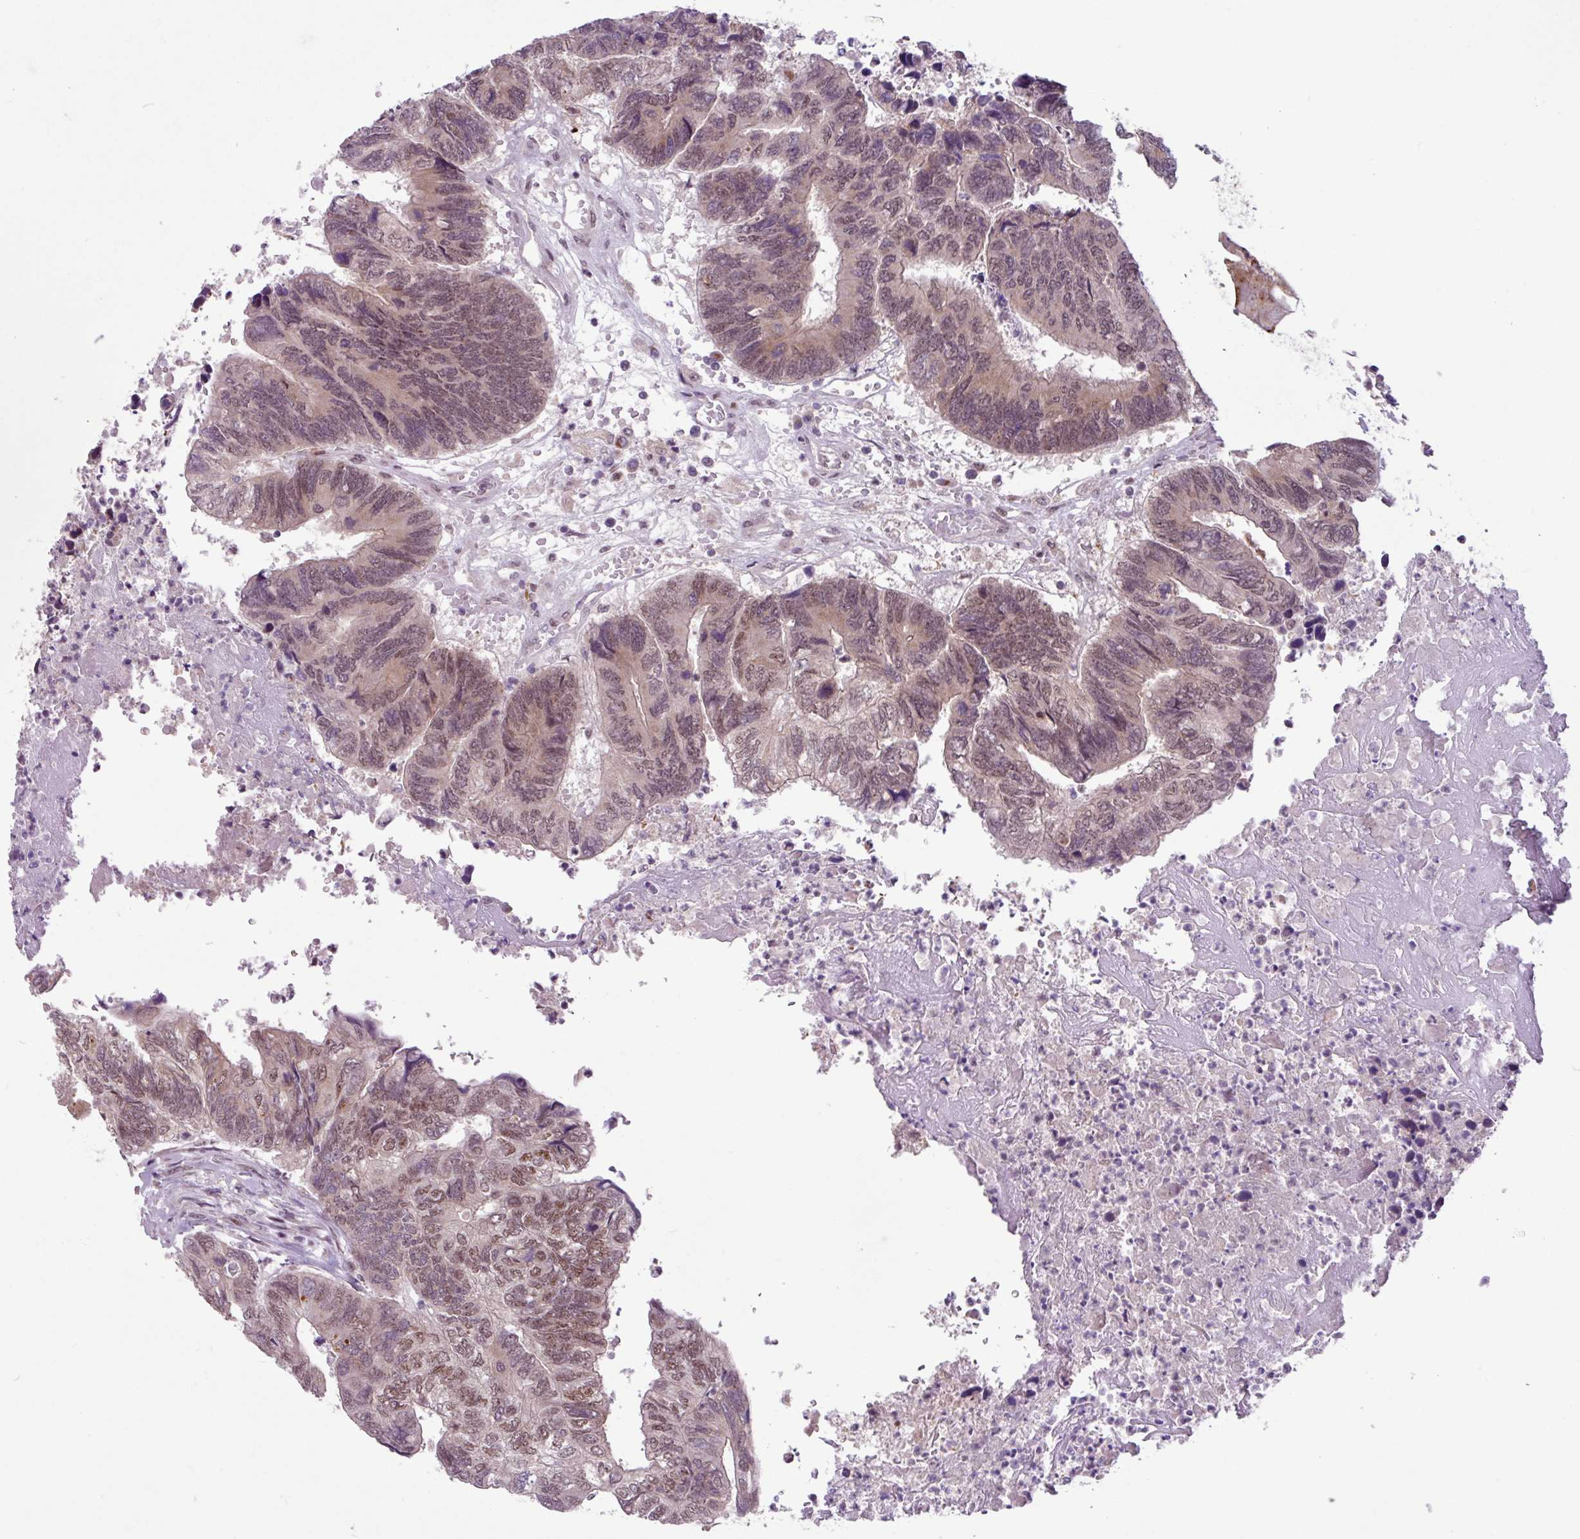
{"staining": {"intensity": "moderate", "quantity": ">75%", "location": "nuclear"}, "tissue": "colorectal cancer", "cell_type": "Tumor cells", "image_type": "cancer", "snomed": [{"axis": "morphology", "description": "Adenocarcinoma, NOS"}, {"axis": "topography", "description": "Colon"}], "caption": "The immunohistochemical stain labels moderate nuclear expression in tumor cells of colorectal cancer (adenocarcinoma) tissue. The staining was performed using DAB (3,3'-diaminobenzidine), with brown indicating positive protein expression. Nuclei are stained blue with hematoxylin.", "gene": "BRD3", "patient": {"sex": "female", "age": 67}}